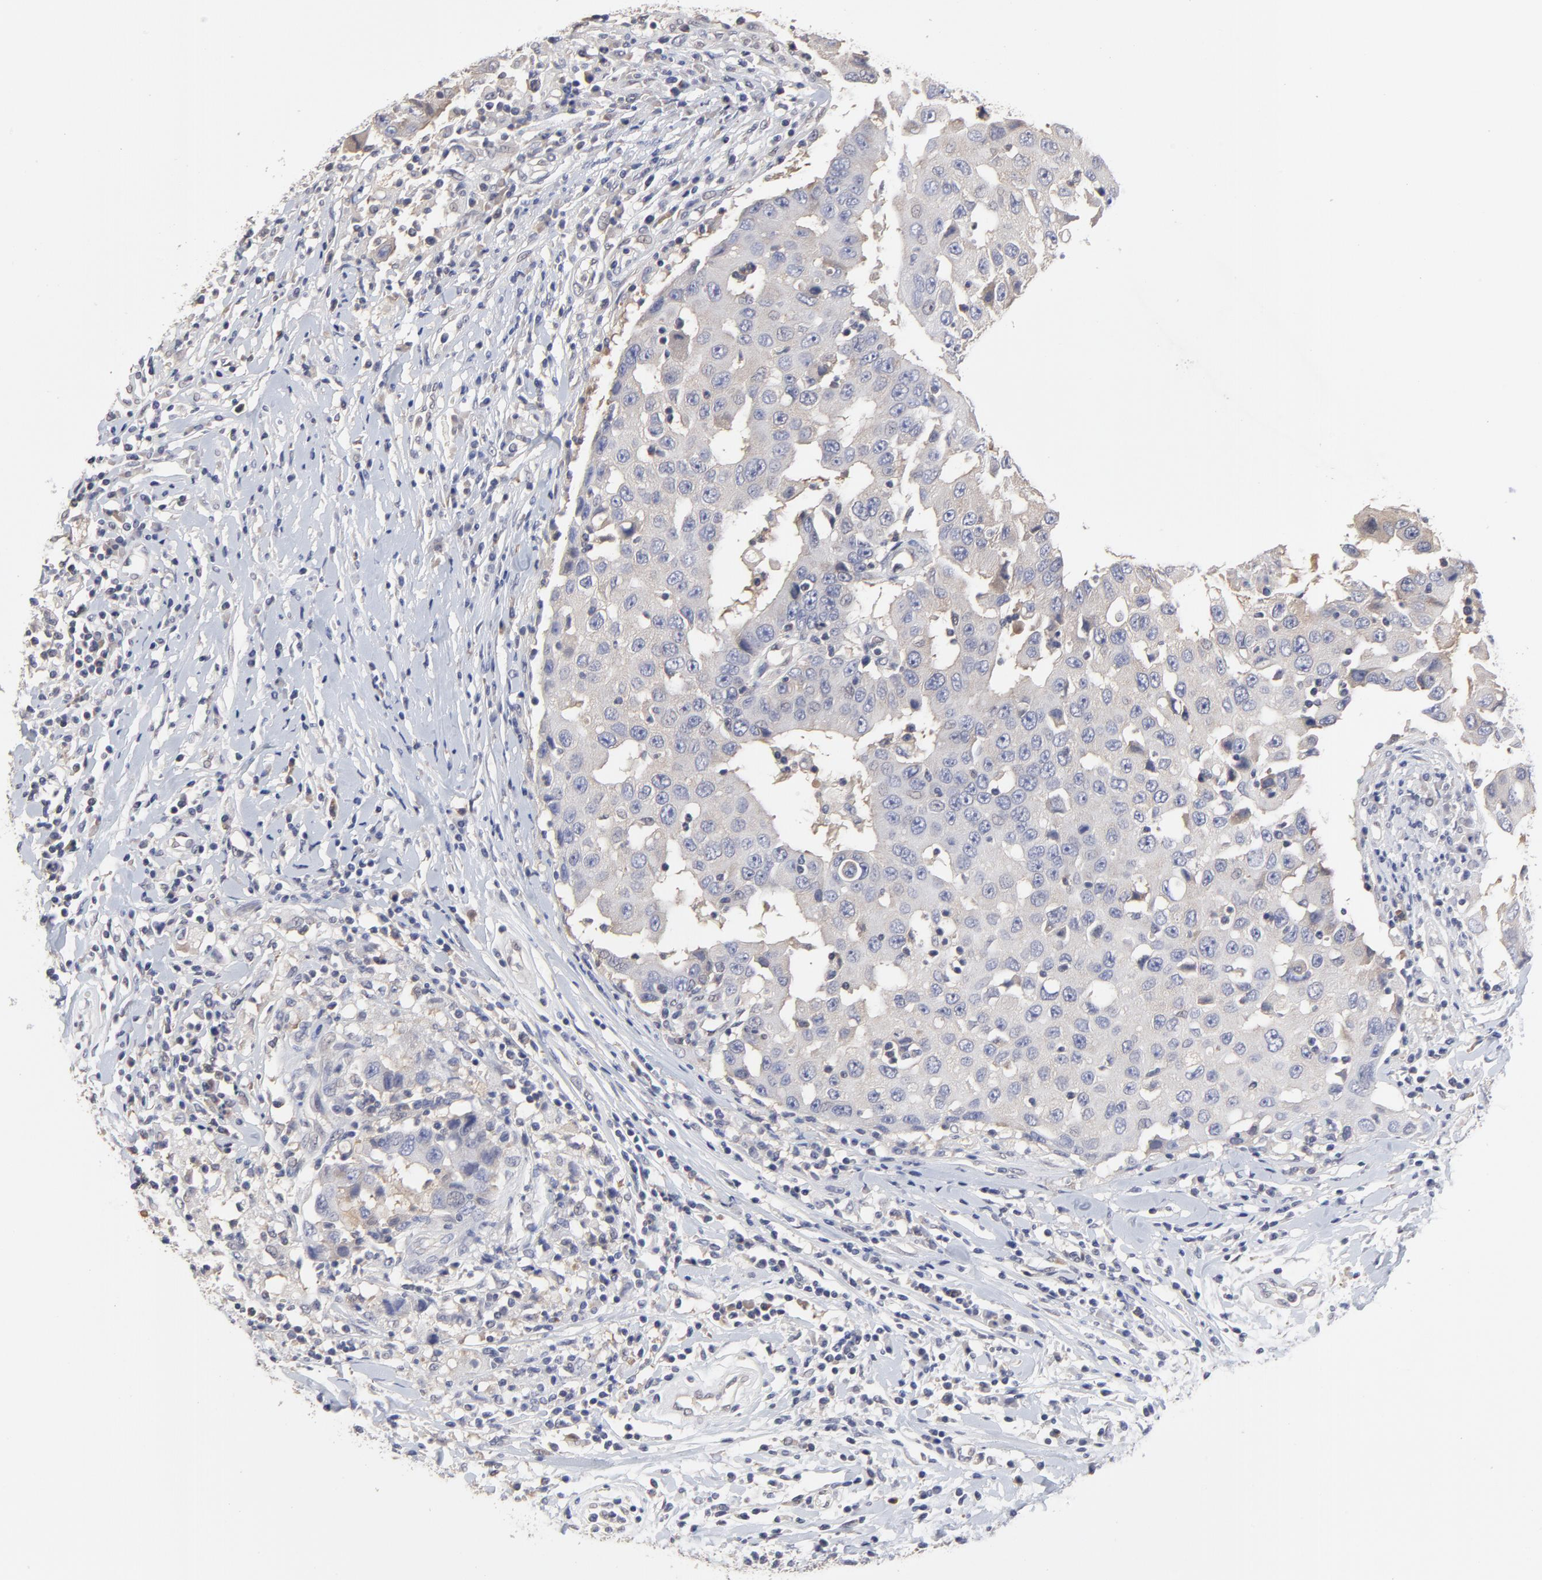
{"staining": {"intensity": "weak", "quantity": "<25%", "location": "cytoplasmic/membranous"}, "tissue": "breast cancer", "cell_type": "Tumor cells", "image_type": "cancer", "snomed": [{"axis": "morphology", "description": "Duct carcinoma"}, {"axis": "topography", "description": "Breast"}], "caption": "Protein analysis of breast infiltrating ductal carcinoma demonstrates no significant positivity in tumor cells.", "gene": "CCT2", "patient": {"sex": "female", "age": 27}}